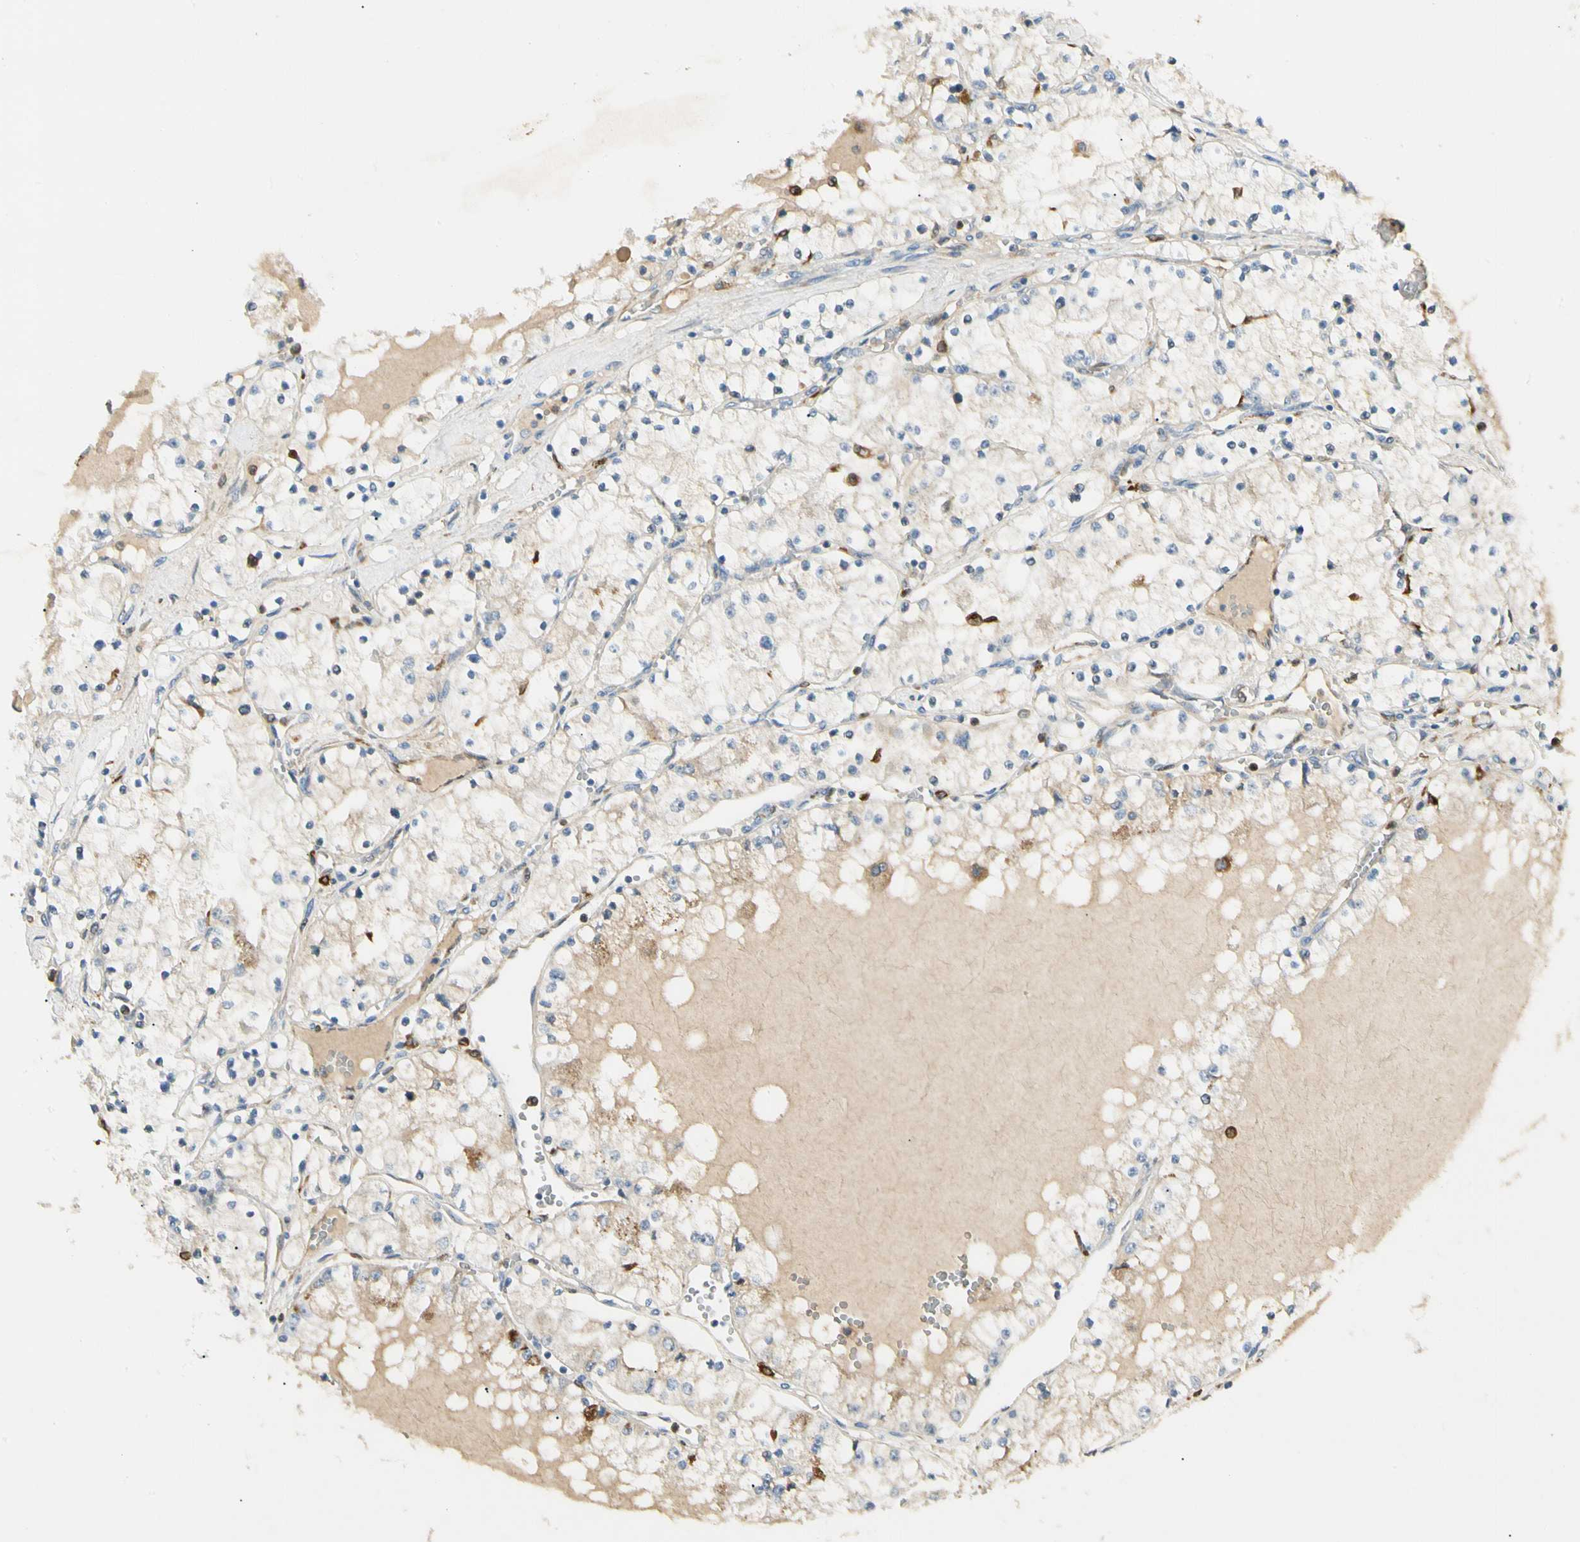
{"staining": {"intensity": "negative", "quantity": "none", "location": "none"}, "tissue": "renal cancer", "cell_type": "Tumor cells", "image_type": "cancer", "snomed": [{"axis": "morphology", "description": "Adenocarcinoma, NOS"}, {"axis": "topography", "description": "Kidney"}], "caption": "Renal cancer was stained to show a protein in brown. There is no significant positivity in tumor cells. (Stains: DAB (3,3'-diaminobenzidine) immunohistochemistry (IHC) with hematoxylin counter stain, Microscopy: brightfield microscopy at high magnification).", "gene": "LPCAT2", "patient": {"sex": "male", "age": 68}}